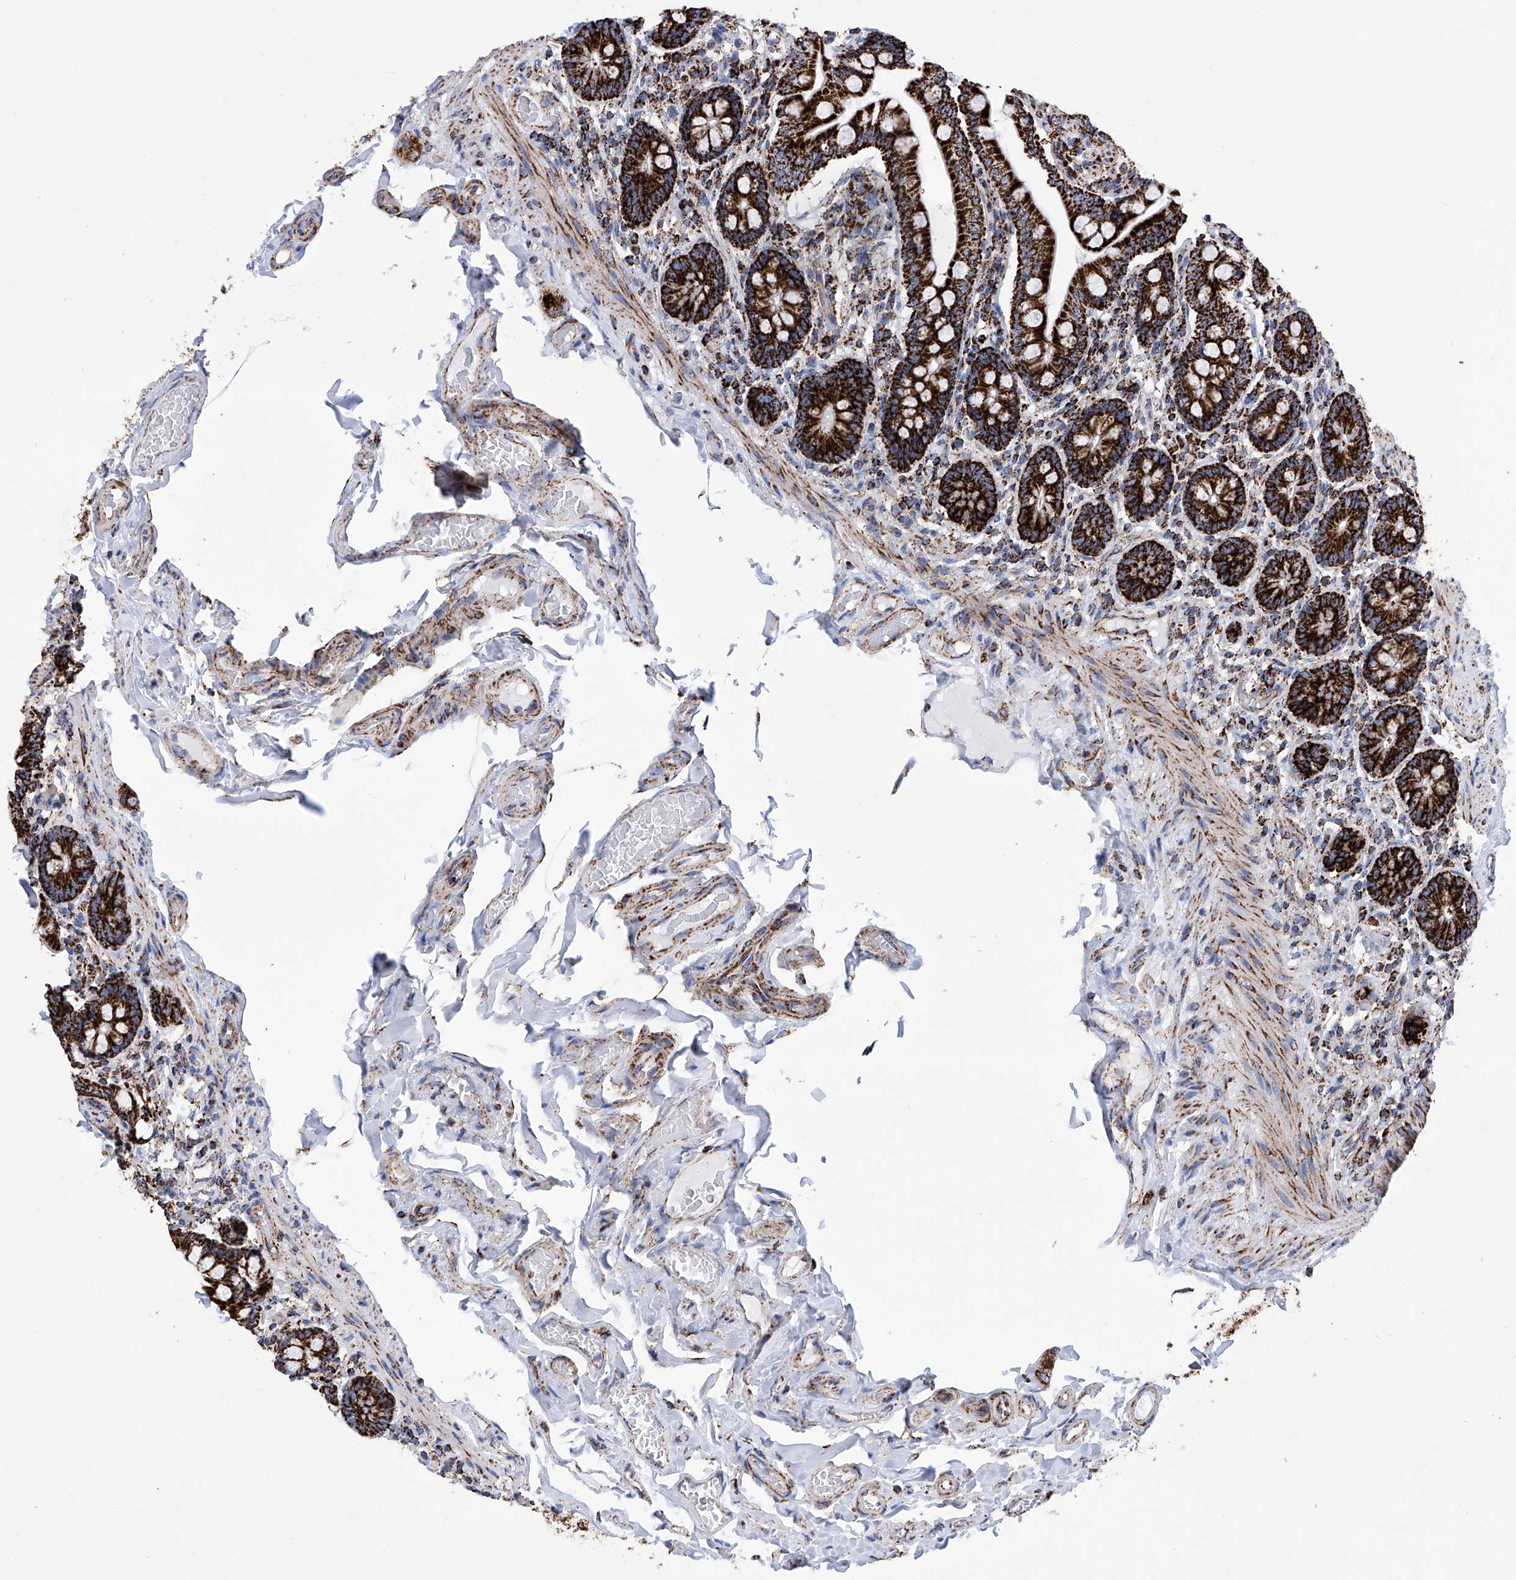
{"staining": {"intensity": "strong", "quantity": ">75%", "location": "cytoplasmic/membranous"}, "tissue": "small intestine", "cell_type": "Glandular cells", "image_type": "normal", "snomed": [{"axis": "morphology", "description": "Normal tissue, NOS"}, {"axis": "topography", "description": "Small intestine"}], "caption": "Protein analysis of unremarkable small intestine shows strong cytoplasmic/membranous positivity in approximately >75% of glandular cells. (DAB IHC, brown staining for protein, blue staining for nuclei).", "gene": "ATP5PF", "patient": {"sex": "female", "age": 64}}